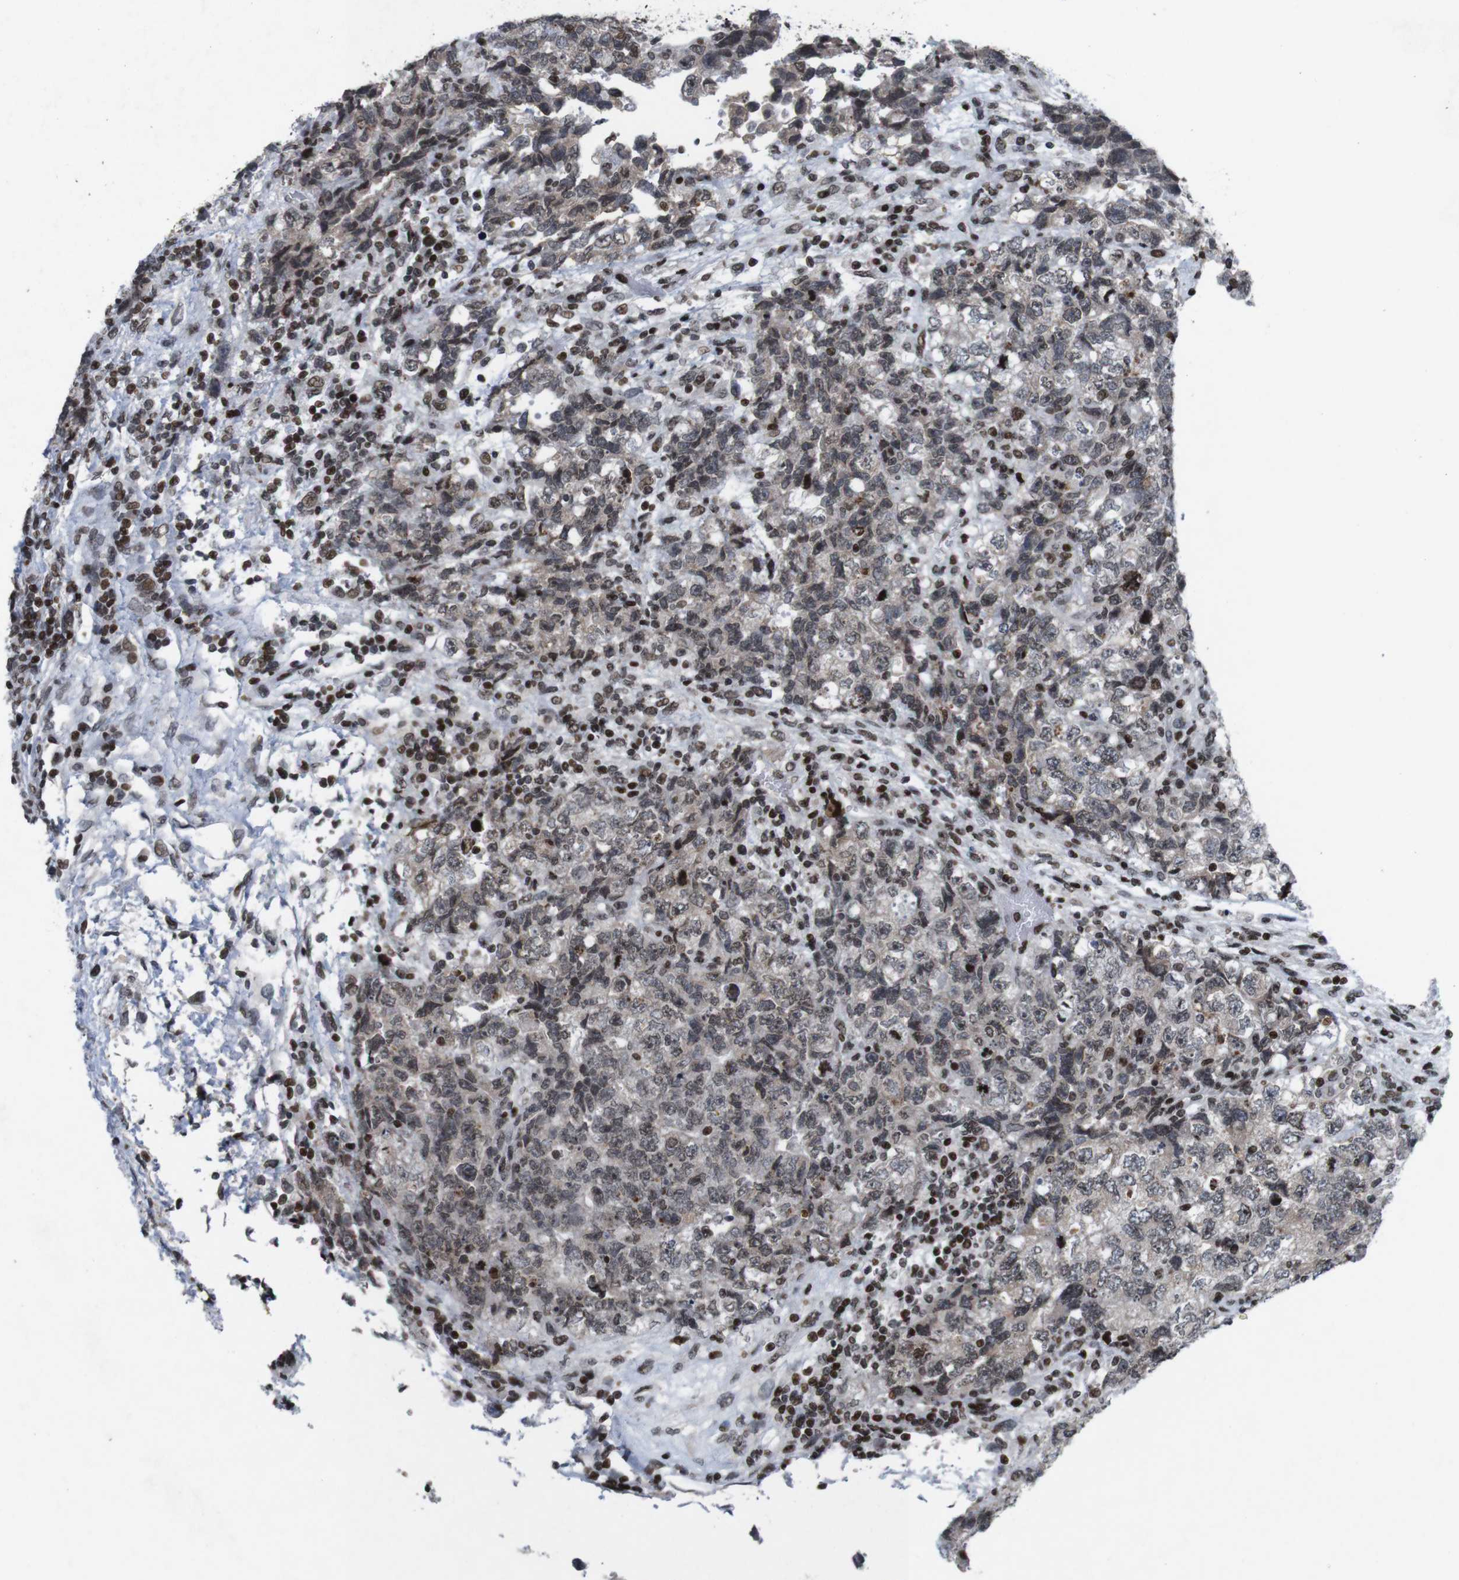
{"staining": {"intensity": "weak", "quantity": ">75%", "location": "cytoplasmic/membranous,nuclear"}, "tissue": "testis cancer", "cell_type": "Tumor cells", "image_type": "cancer", "snomed": [{"axis": "morphology", "description": "Carcinoma, Embryonal, NOS"}, {"axis": "topography", "description": "Testis"}], "caption": "Immunohistochemistry of human testis cancer shows low levels of weak cytoplasmic/membranous and nuclear expression in approximately >75% of tumor cells. The staining is performed using DAB brown chromogen to label protein expression. The nuclei are counter-stained blue using hematoxylin.", "gene": "MAGEH1", "patient": {"sex": "male", "age": 36}}